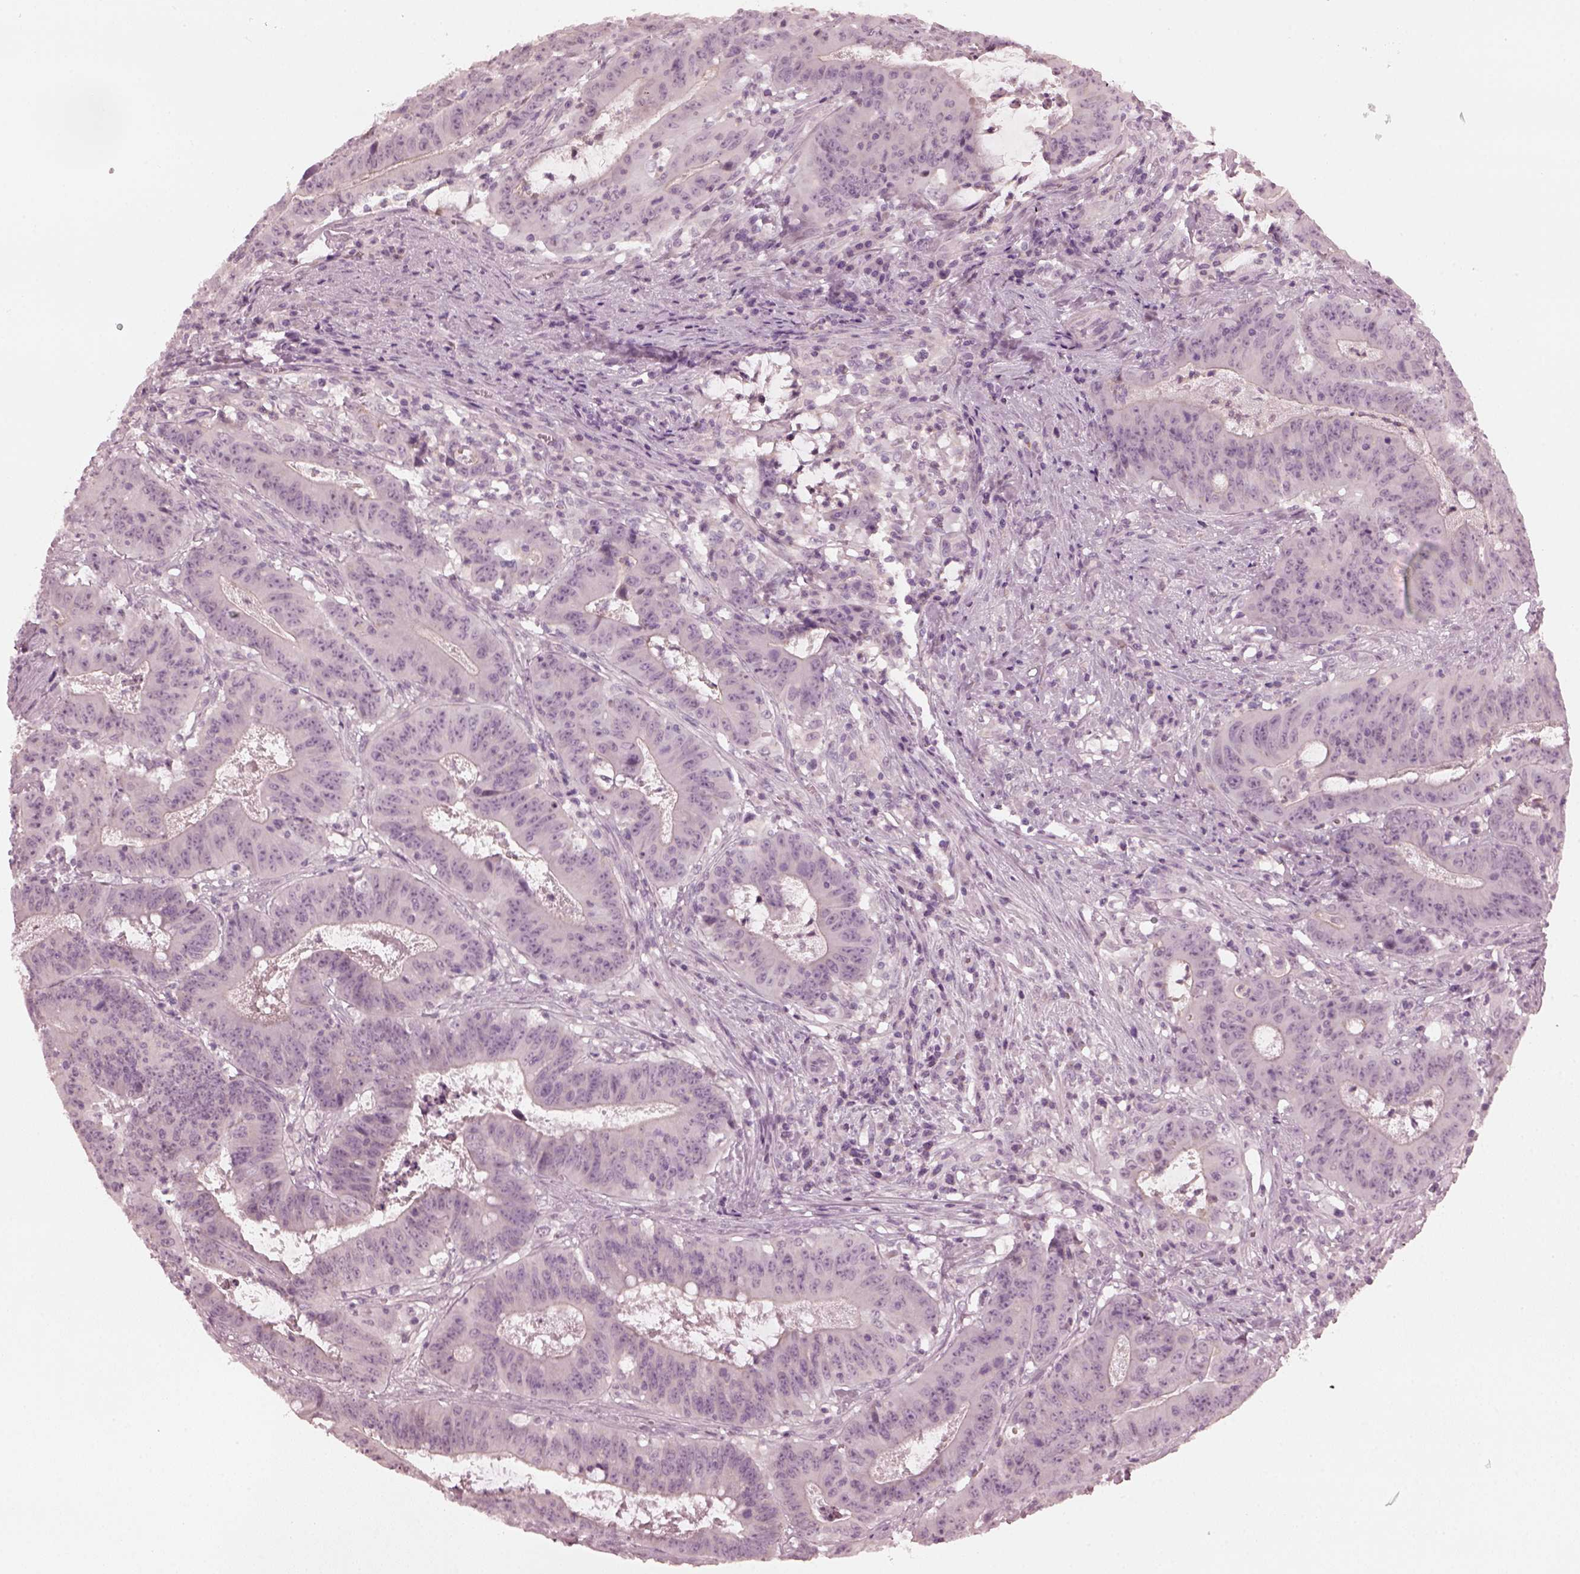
{"staining": {"intensity": "negative", "quantity": "none", "location": "none"}, "tissue": "colorectal cancer", "cell_type": "Tumor cells", "image_type": "cancer", "snomed": [{"axis": "morphology", "description": "Adenocarcinoma, NOS"}, {"axis": "topography", "description": "Colon"}], "caption": "Protein analysis of colorectal cancer (adenocarcinoma) reveals no significant staining in tumor cells.", "gene": "CCDC170", "patient": {"sex": "male", "age": 33}}